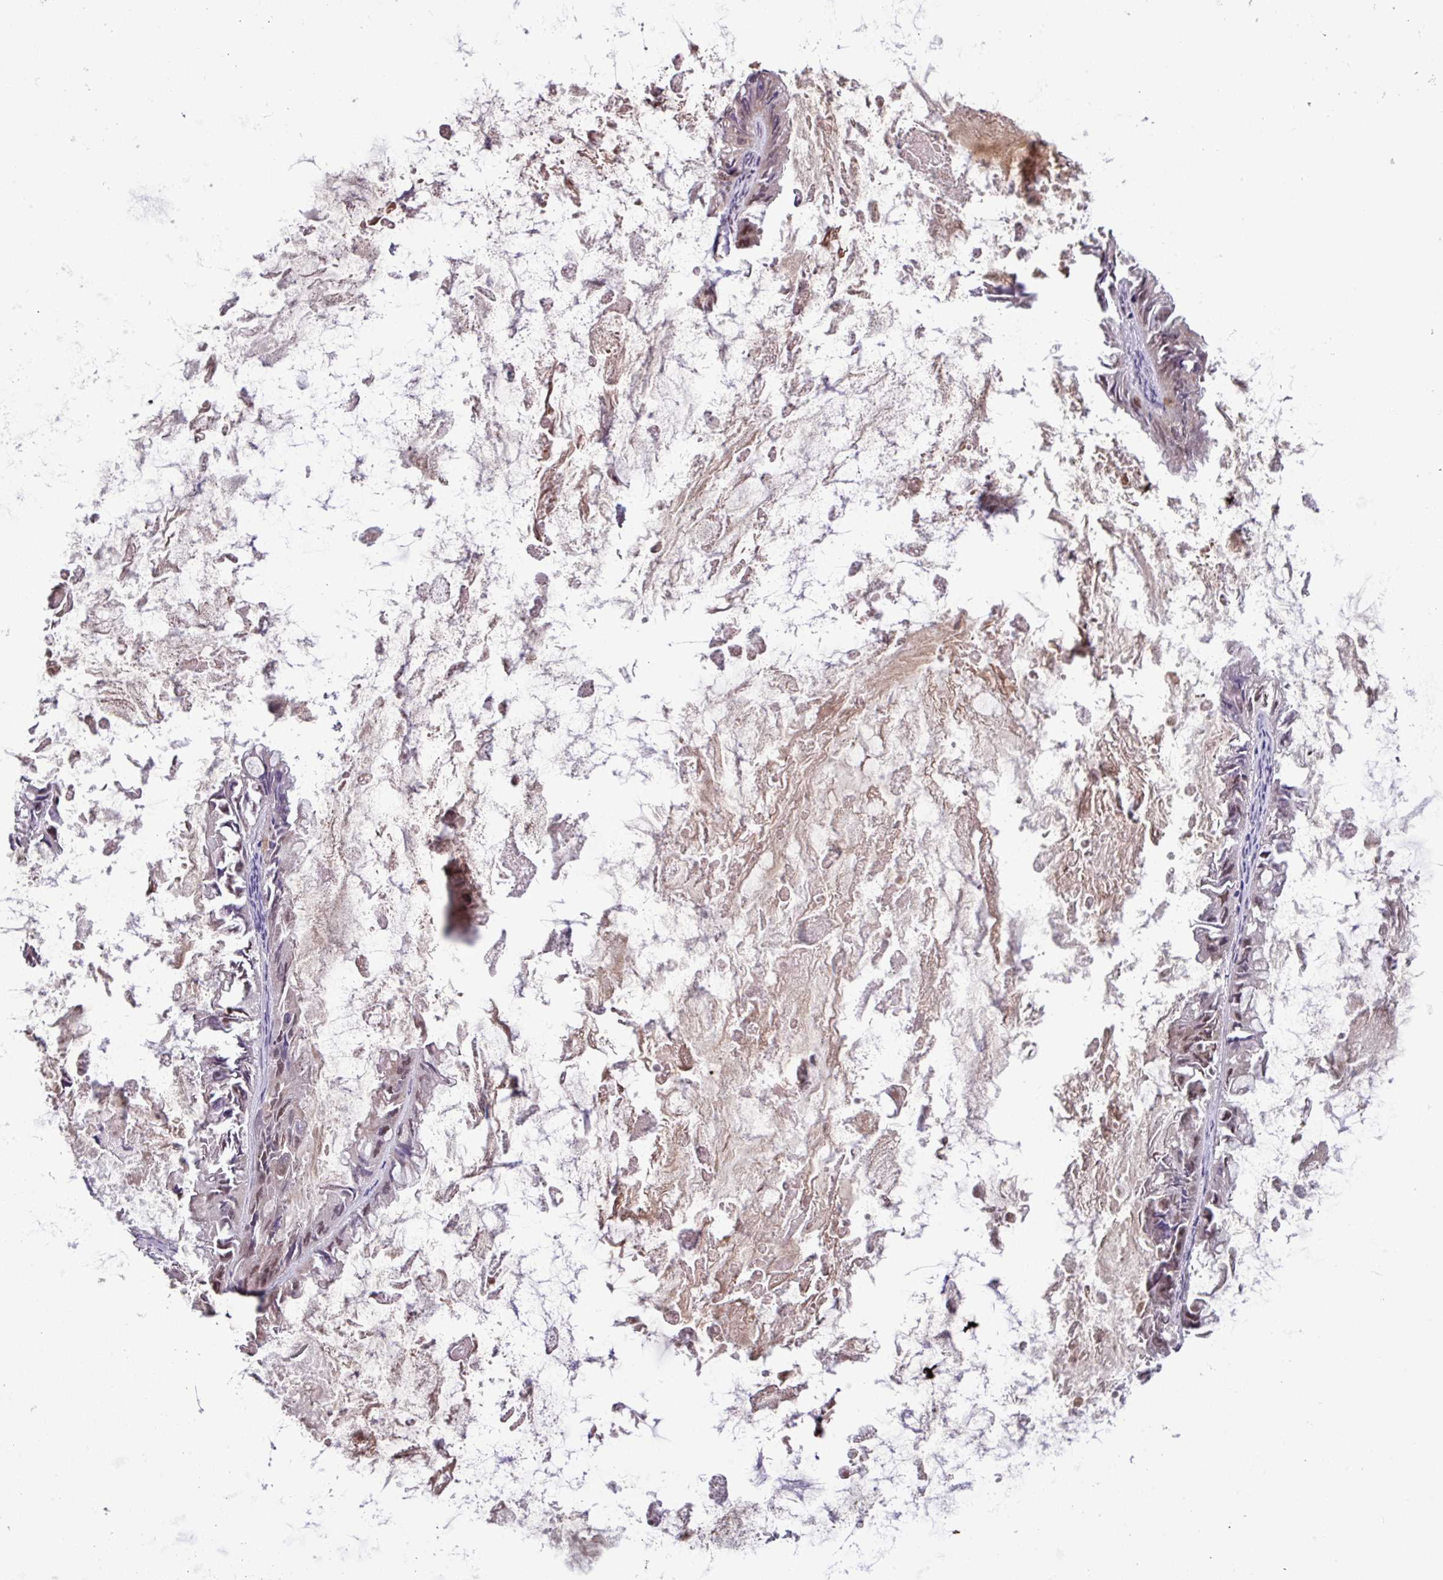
{"staining": {"intensity": "moderate", "quantity": "25%-75%", "location": "nuclear"}, "tissue": "ovarian cancer", "cell_type": "Tumor cells", "image_type": "cancer", "snomed": [{"axis": "morphology", "description": "Cystadenocarcinoma, mucinous, NOS"}, {"axis": "topography", "description": "Ovary"}], "caption": "Approximately 25%-75% of tumor cells in human ovarian mucinous cystadenocarcinoma demonstrate moderate nuclear protein positivity as visualized by brown immunohistochemical staining.", "gene": "NOB1", "patient": {"sex": "female", "age": 61}}